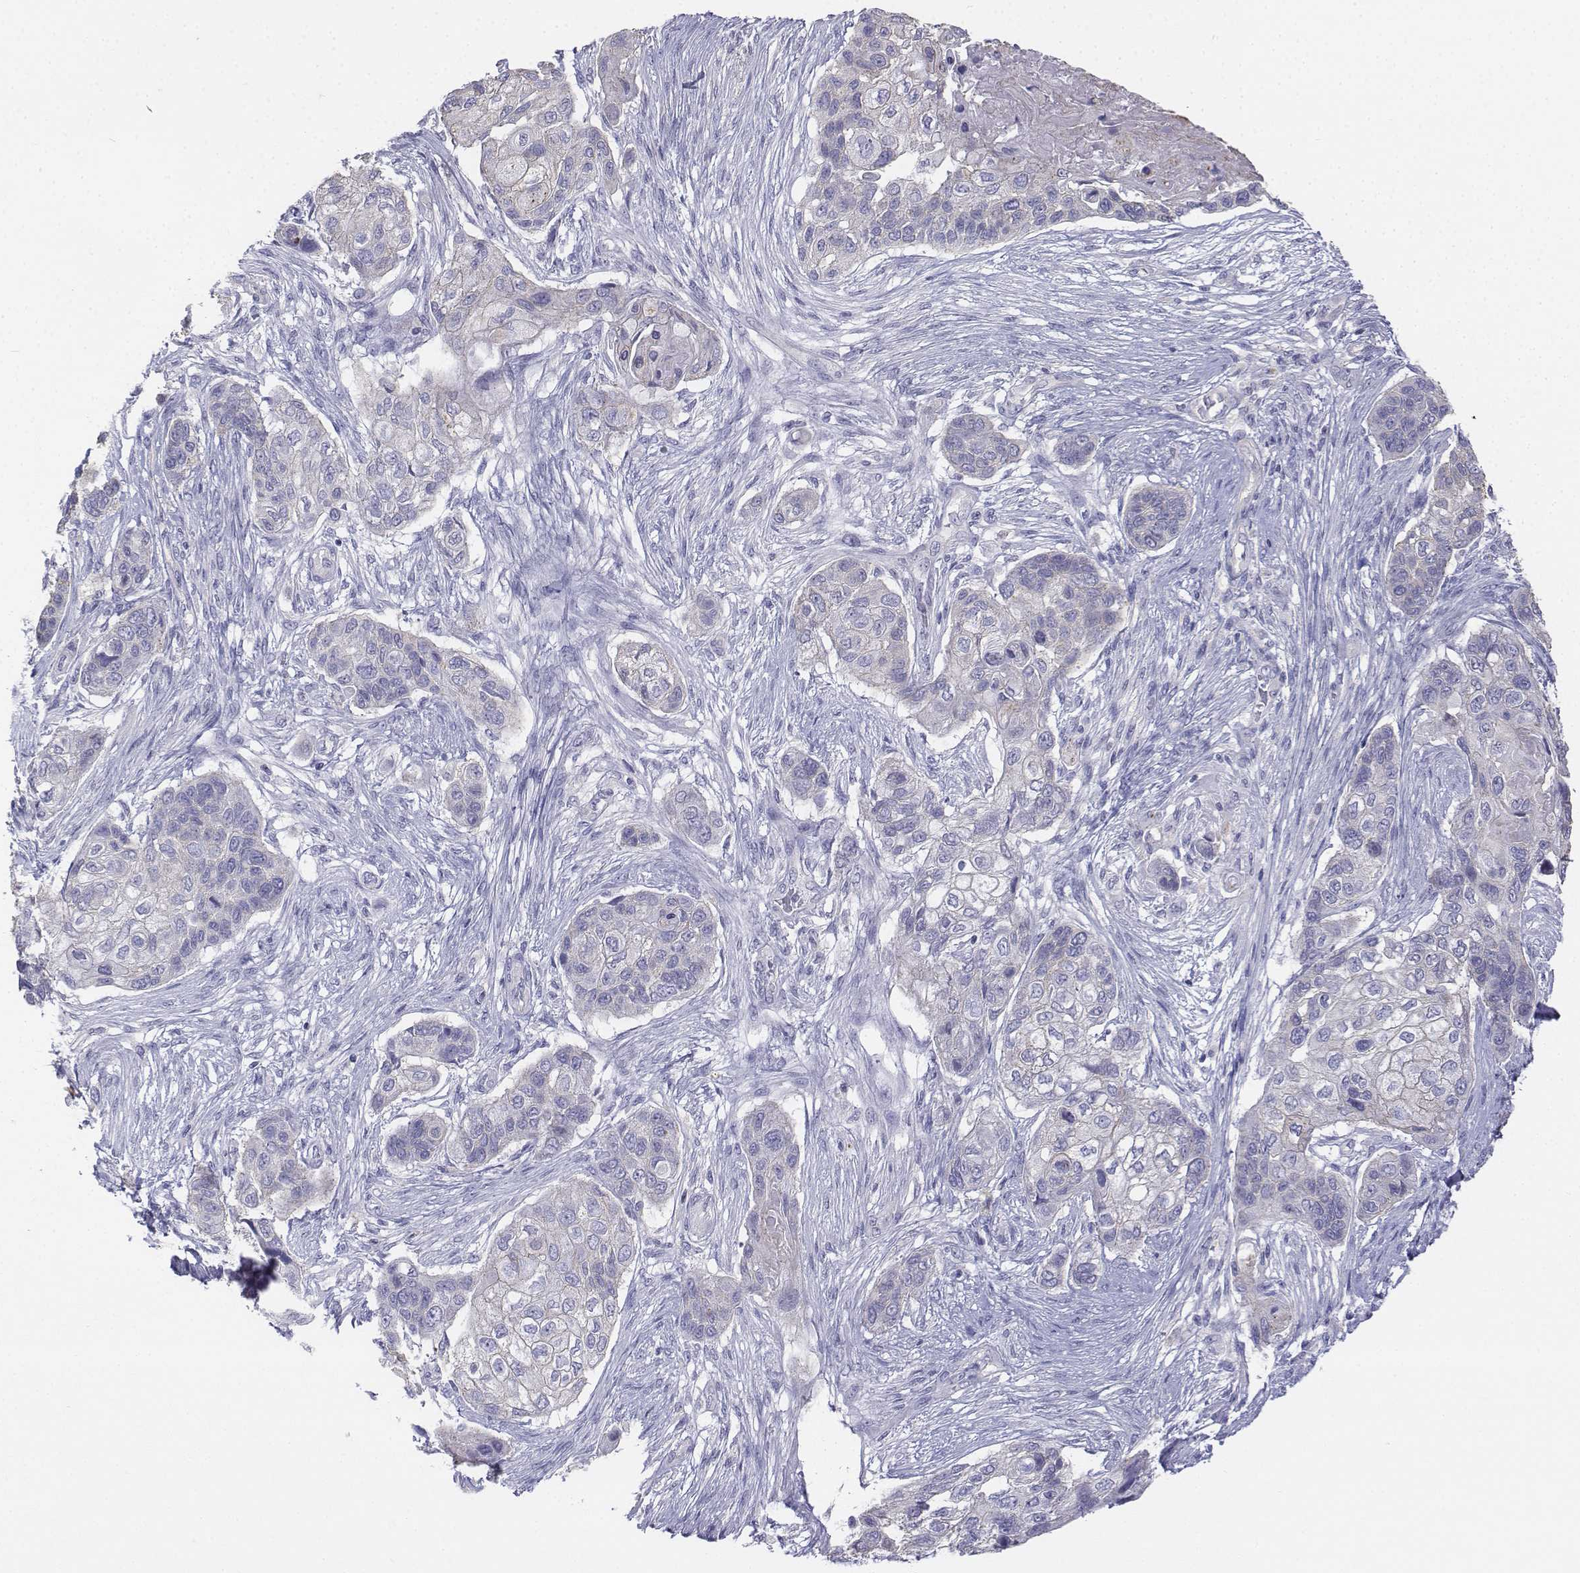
{"staining": {"intensity": "negative", "quantity": "none", "location": "none"}, "tissue": "lung cancer", "cell_type": "Tumor cells", "image_type": "cancer", "snomed": [{"axis": "morphology", "description": "Squamous cell carcinoma, NOS"}, {"axis": "topography", "description": "Lung"}], "caption": "This is a micrograph of IHC staining of lung cancer, which shows no positivity in tumor cells.", "gene": "LGSN", "patient": {"sex": "male", "age": 69}}